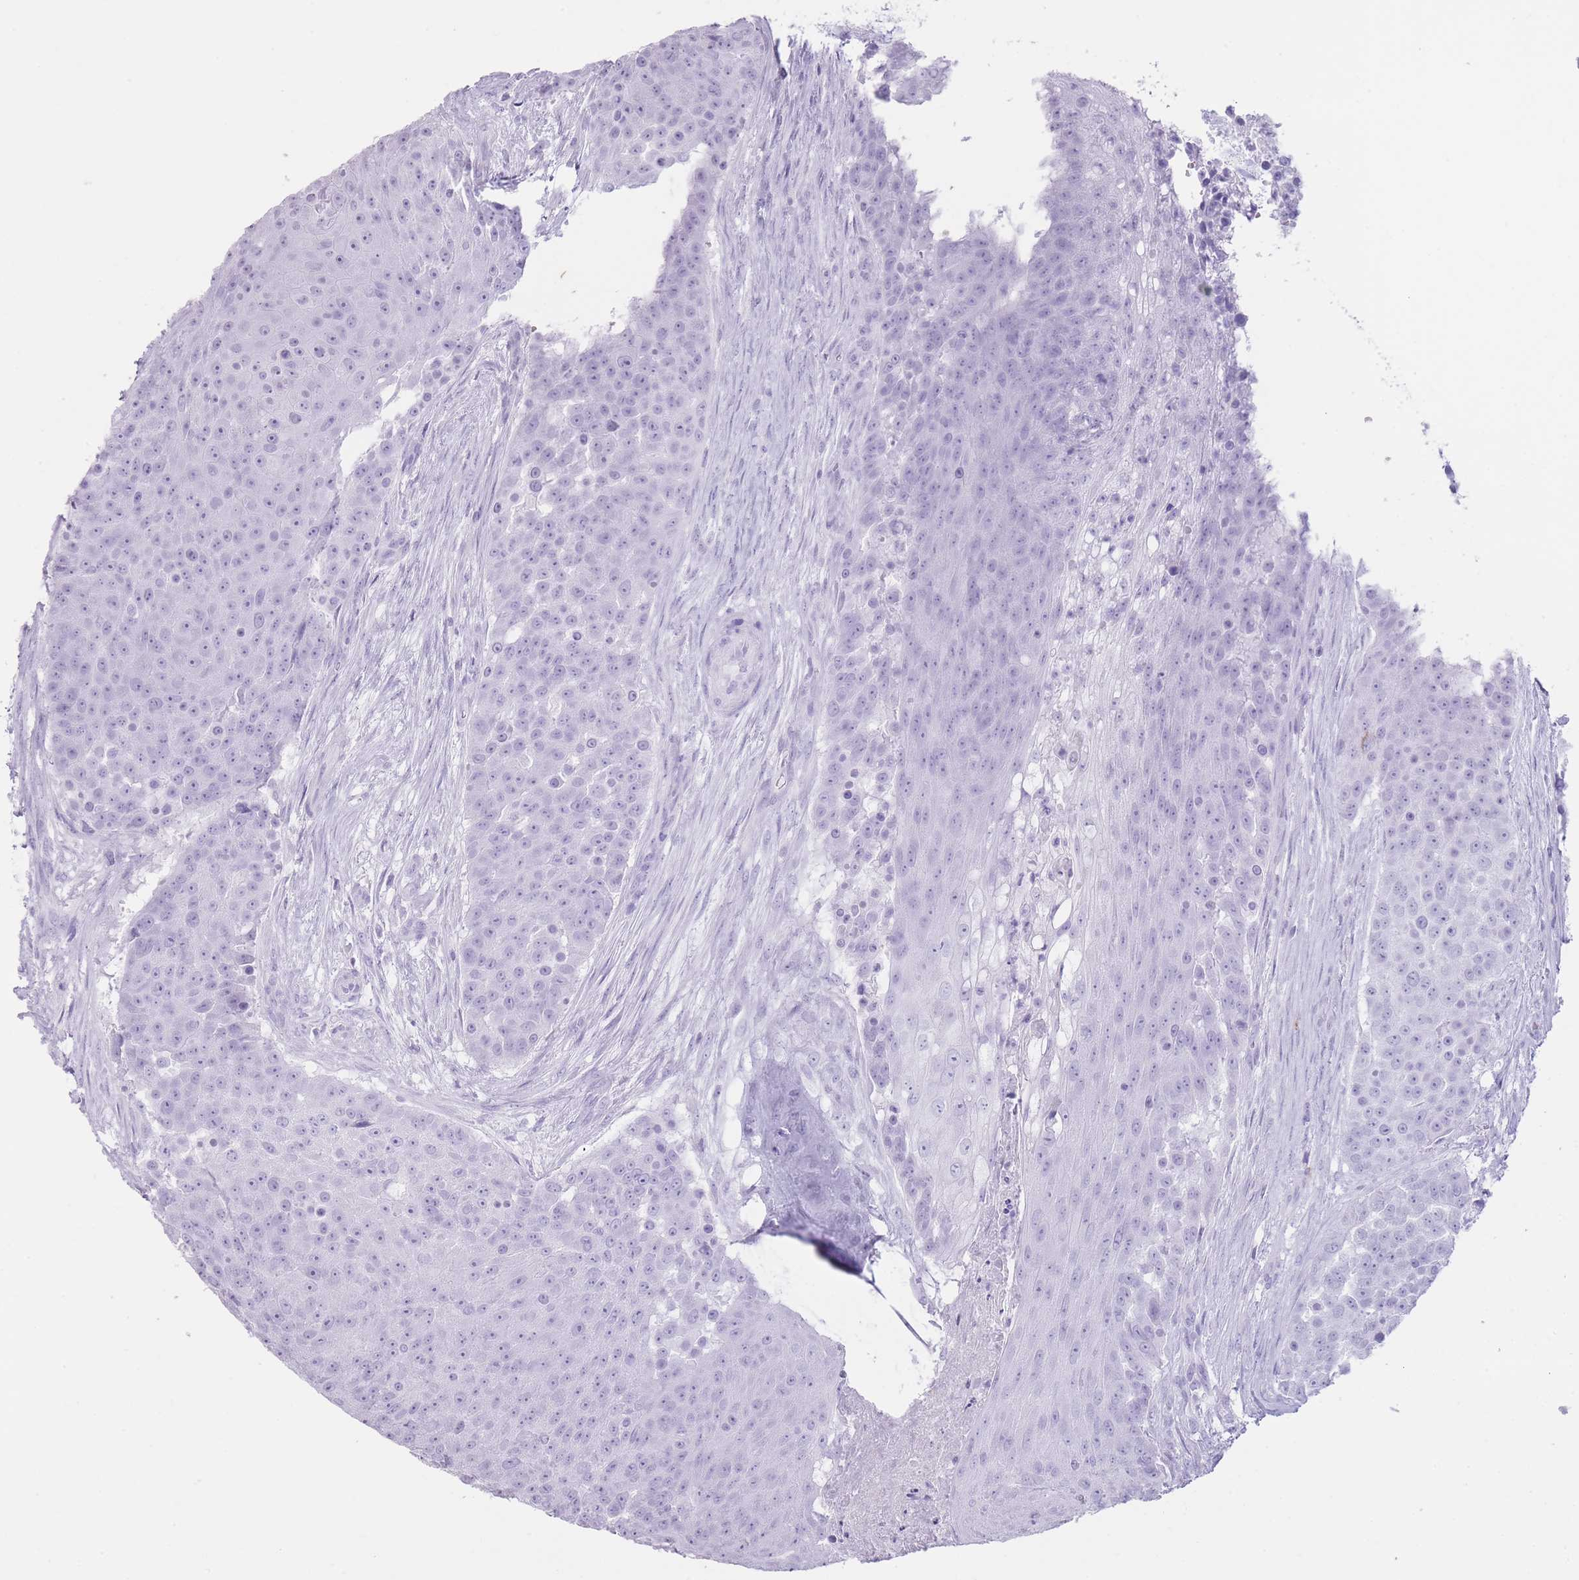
{"staining": {"intensity": "negative", "quantity": "none", "location": "none"}, "tissue": "urothelial cancer", "cell_type": "Tumor cells", "image_type": "cancer", "snomed": [{"axis": "morphology", "description": "Urothelial carcinoma, High grade"}, {"axis": "topography", "description": "Urinary bladder"}], "caption": "A photomicrograph of human urothelial carcinoma (high-grade) is negative for staining in tumor cells. (DAB immunohistochemistry with hematoxylin counter stain).", "gene": "OR4F21", "patient": {"sex": "female", "age": 63}}